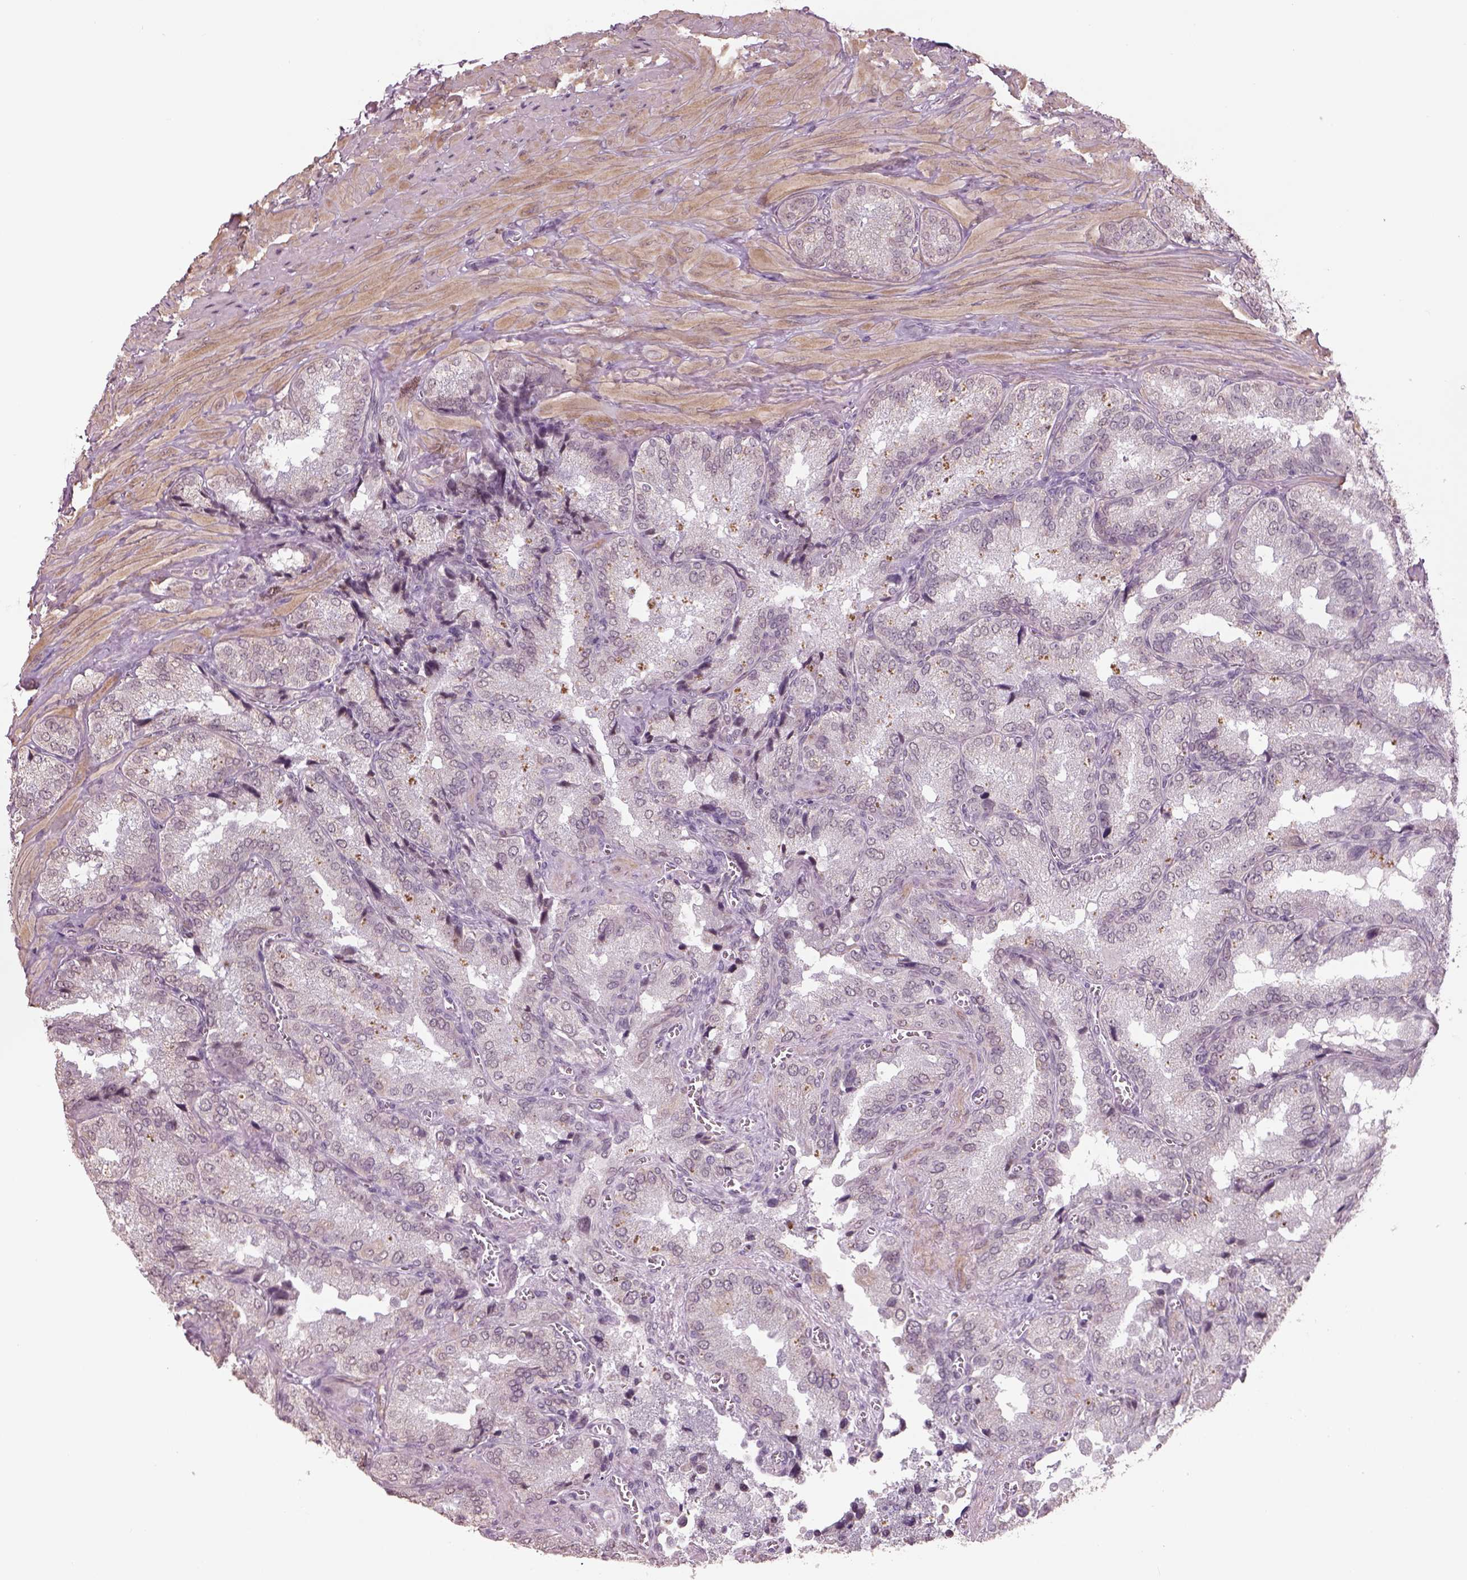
{"staining": {"intensity": "negative", "quantity": "none", "location": "none"}, "tissue": "seminal vesicle", "cell_type": "Glandular cells", "image_type": "normal", "snomed": [{"axis": "morphology", "description": "Normal tissue, NOS"}, {"axis": "topography", "description": "Seminal veicle"}], "caption": "The image shows no staining of glandular cells in benign seminal vesicle.", "gene": "NAT8B", "patient": {"sex": "male", "age": 37}}